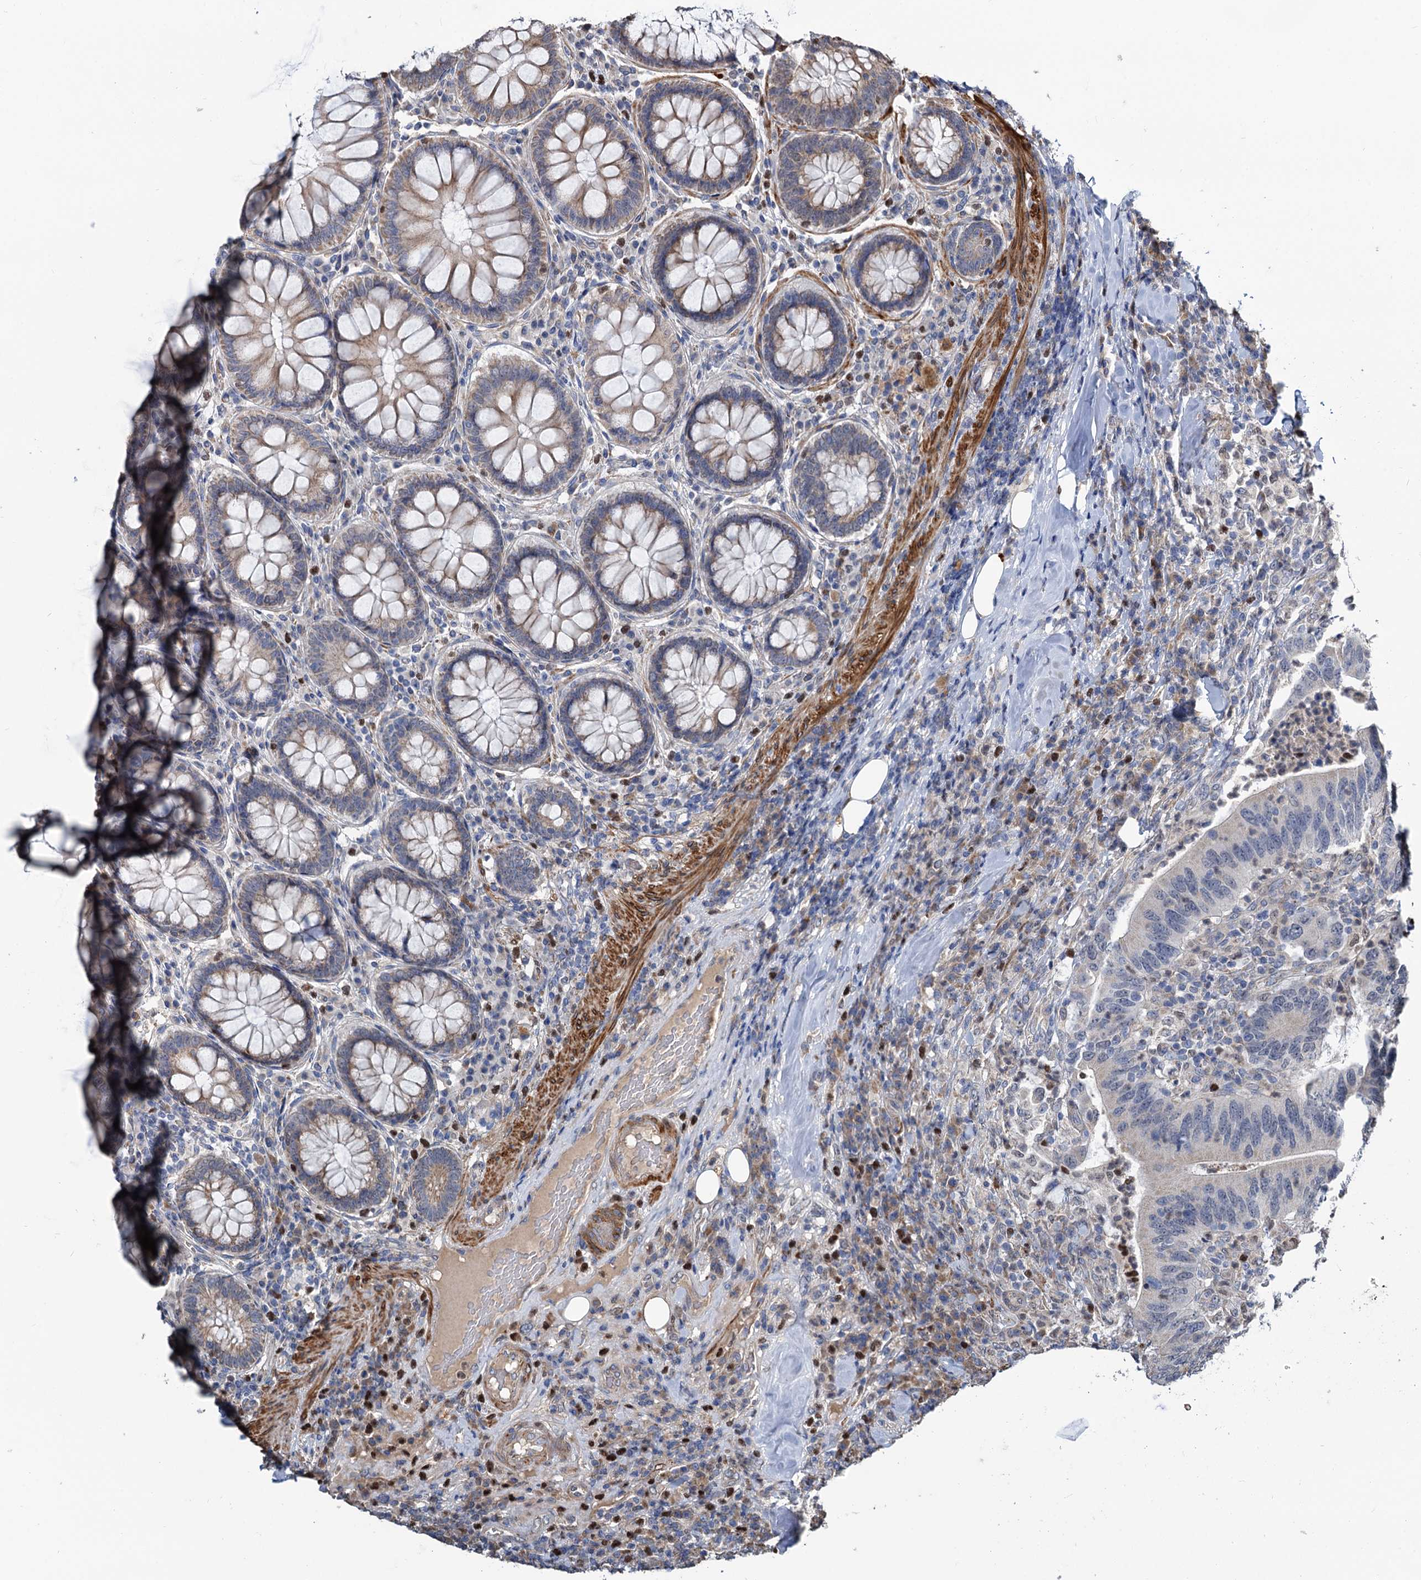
{"staining": {"intensity": "negative", "quantity": "none", "location": "none"}, "tissue": "colorectal cancer", "cell_type": "Tumor cells", "image_type": "cancer", "snomed": [{"axis": "morphology", "description": "Adenocarcinoma, NOS"}, {"axis": "topography", "description": "Colon"}], "caption": "Micrograph shows no significant protein positivity in tumor cells of adenocarcinoma (colorectal).", "gene": "ALKBH7", "patient": {"sex": "female", "age": 66}}